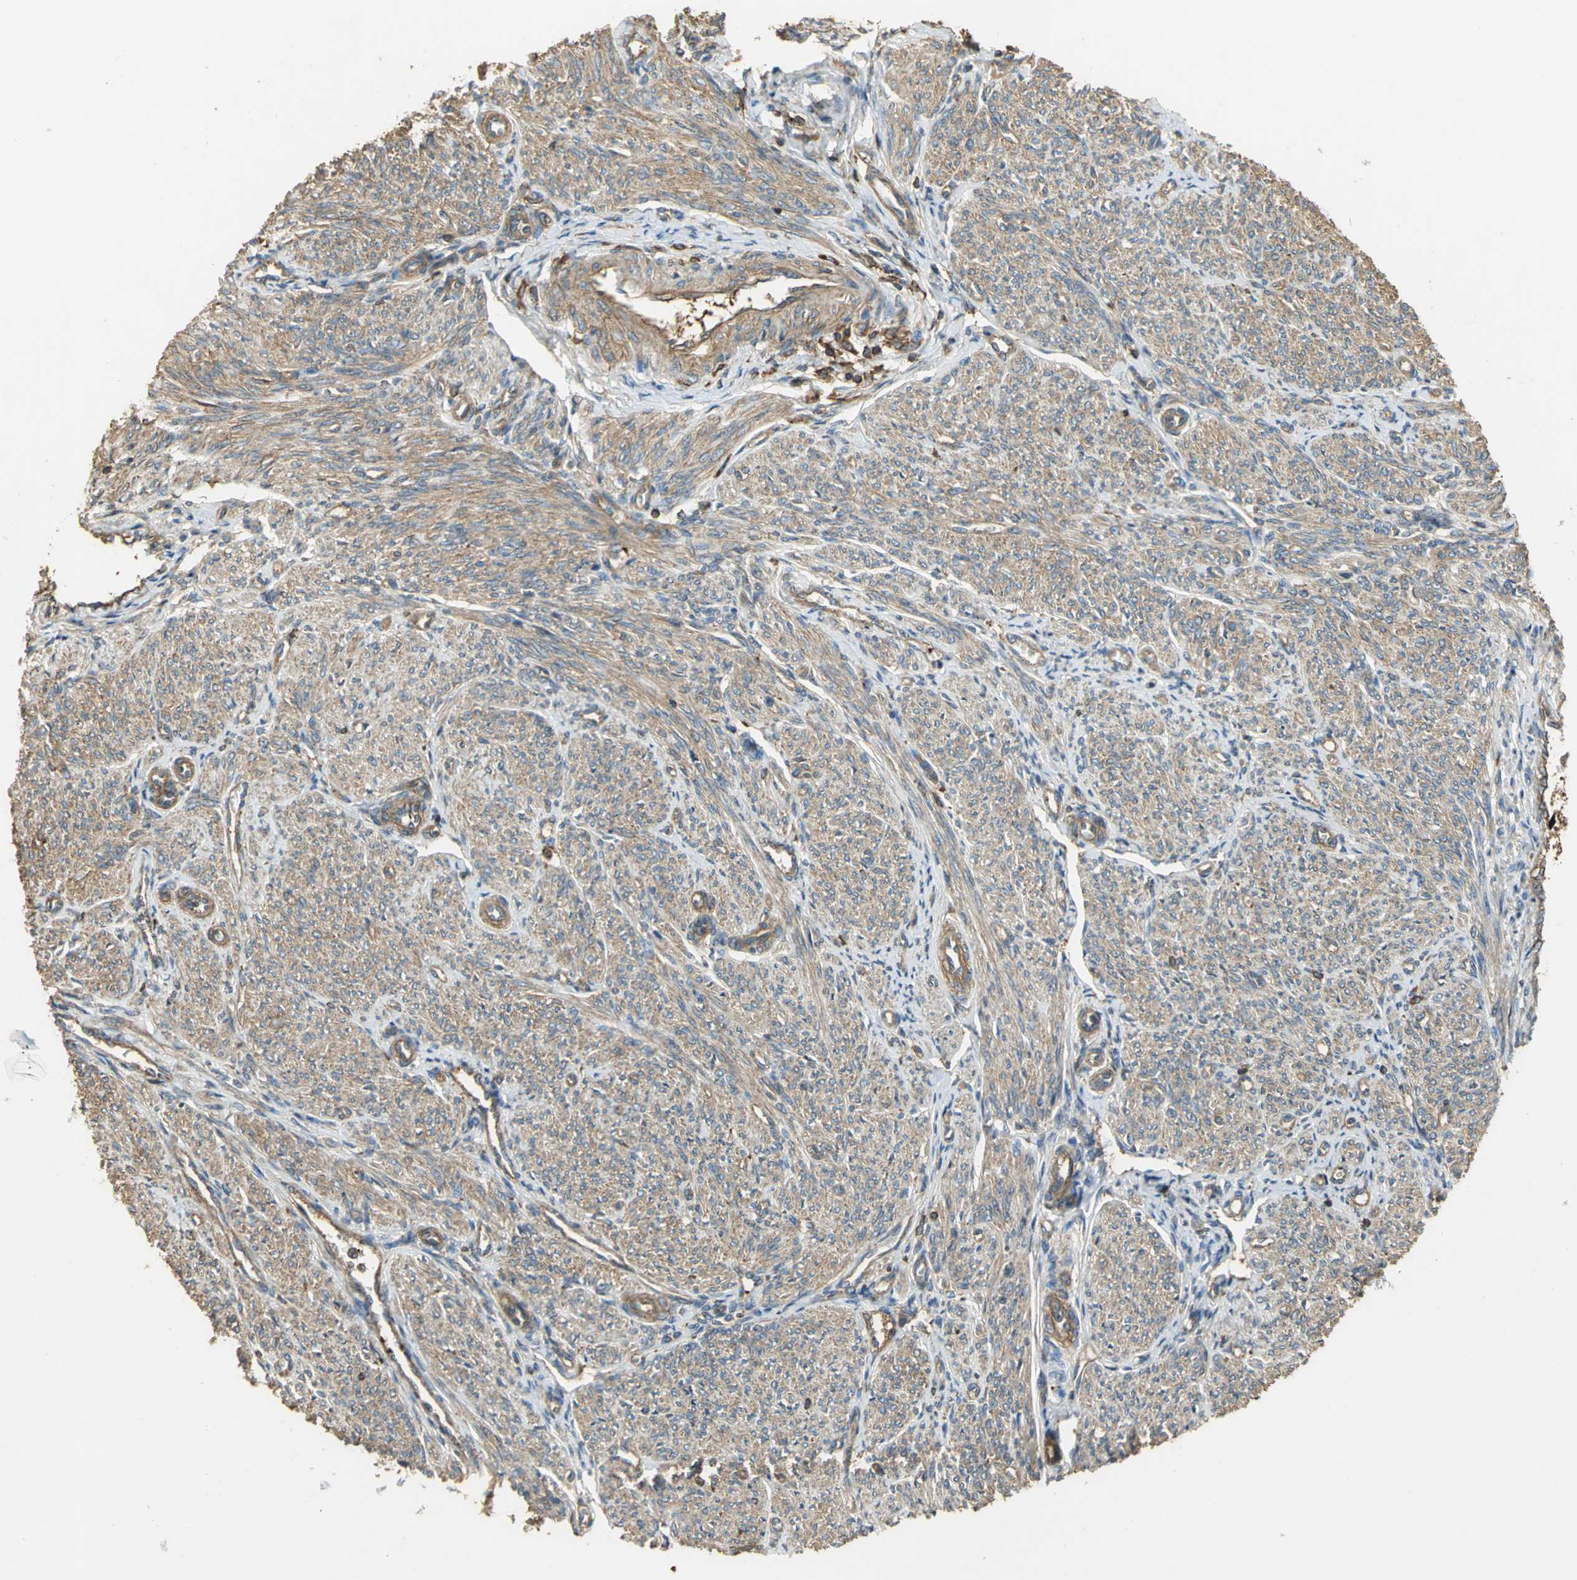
{"staining": {"intensity": "weak", "quantity": ">75%", "location": "cytoplasmic/membranous"}, "tissue": "smooth muscle", "cell_type": "Smooth muscle cells", "image_type": "normal", "snomed": [{"axis": "morphology", "description": "Normal tissue, NOS"}, {"axis": "topography", "description": "Smooth muscle"}], "caption": "The photomicrograph displays immunohistochemical staining of benign smooth muscle. There is weak cytoplasmic/membranous staining is present in about >75% of smooth muscle cells.", "gene": "TLN1", "patient": {"sex": "female", "age": 65}}